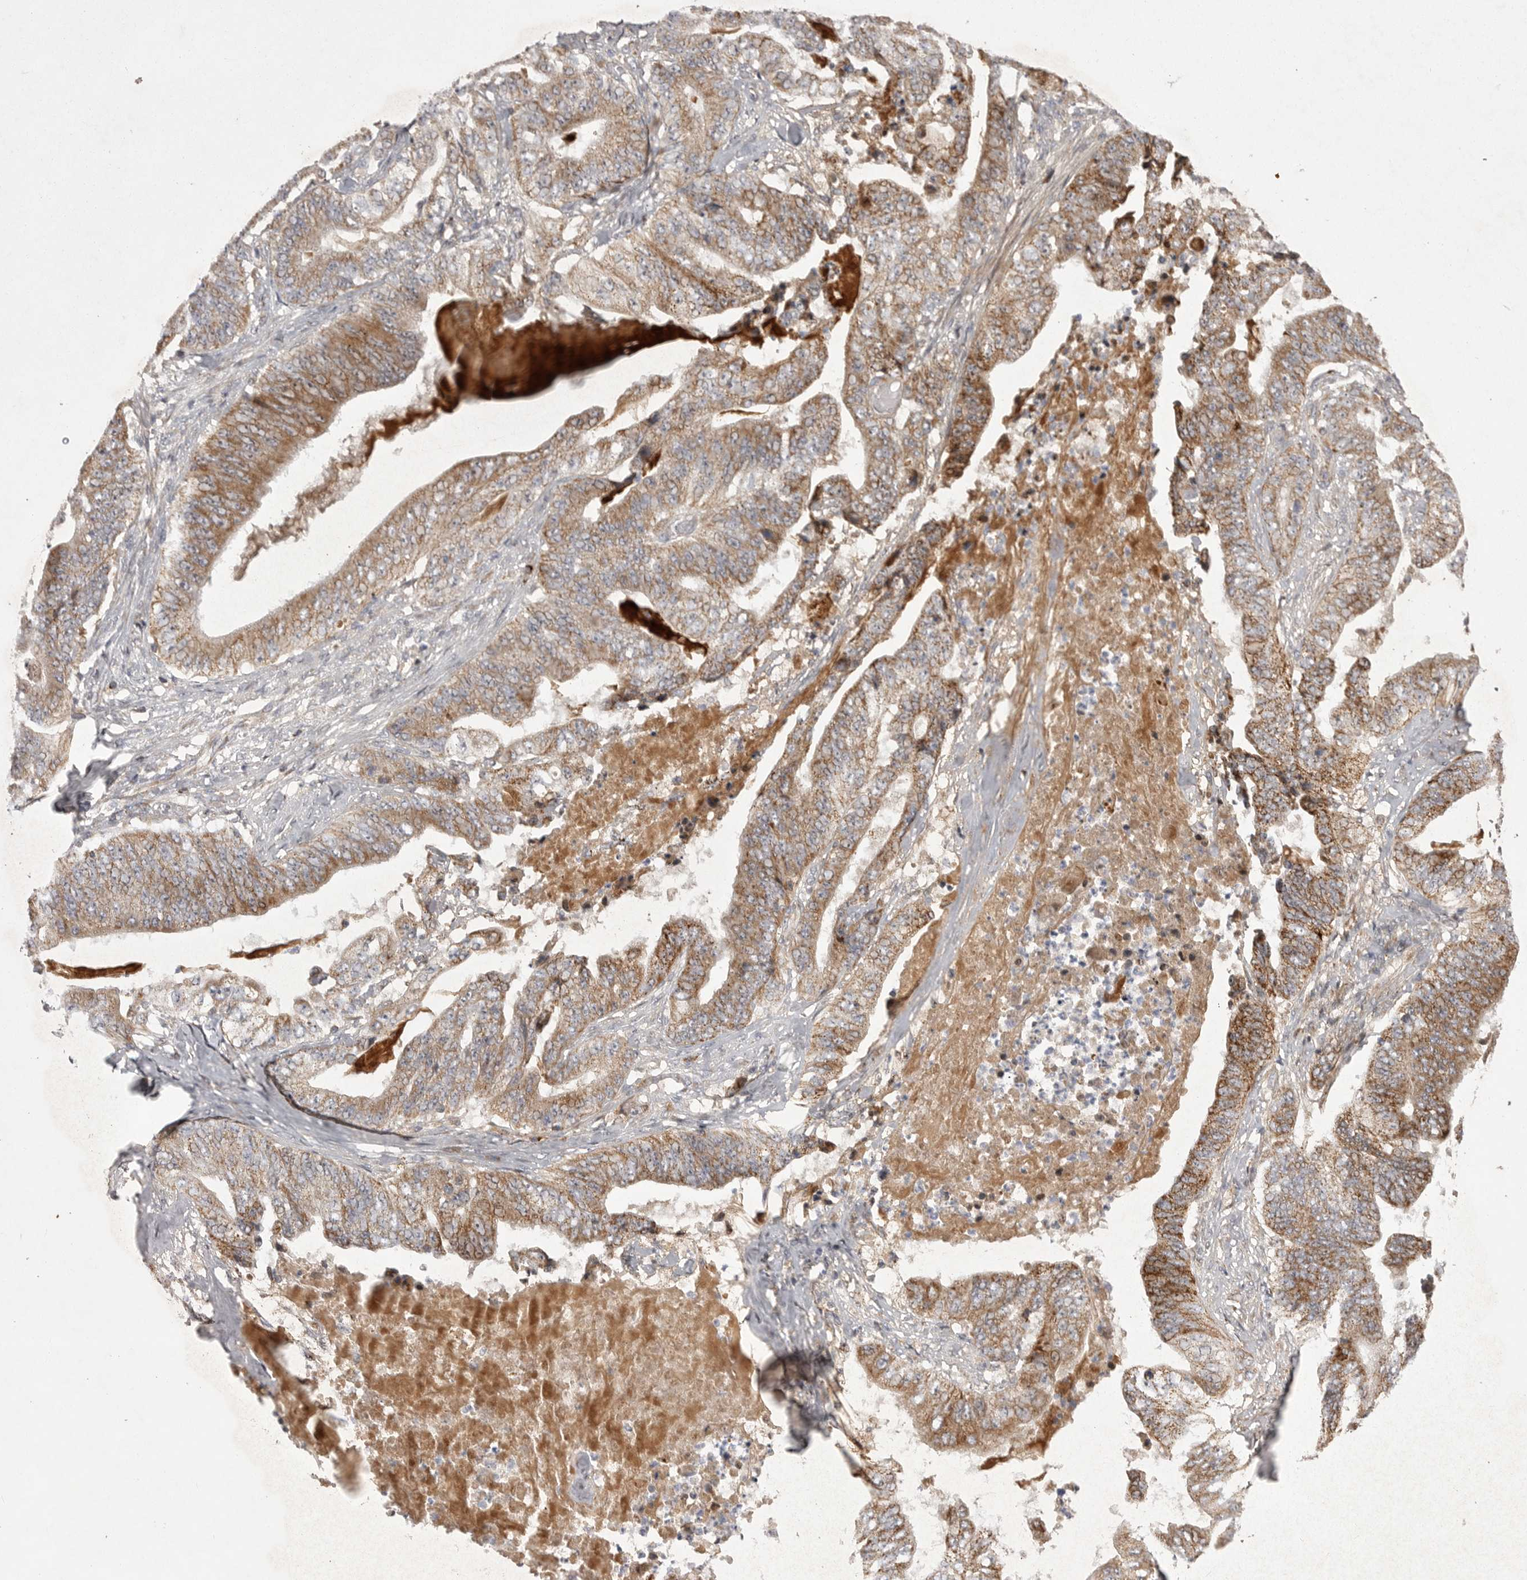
{"staining": {"intensity": "moderate", "quantity": ">75%", "location": "cytoplasmic/membranous"}, "tissue": "stomach cancer", "cell_type": "Tumor cells", "image_type": "cancer", "snomed": [{"axis": "morphology", "description": "Adenocarcinoma, NOS"}, {"axis": "topography", "description": "Stomach"}], "caption": "The micrograph exhibits a brown stain indicating the presence of a protein in the cytoplasmic/membranous of tumor cells in stomach cancer (adenocarcinoma).", "gene": "KYAT3", "patient": {"sex": "female", "age": 73}}